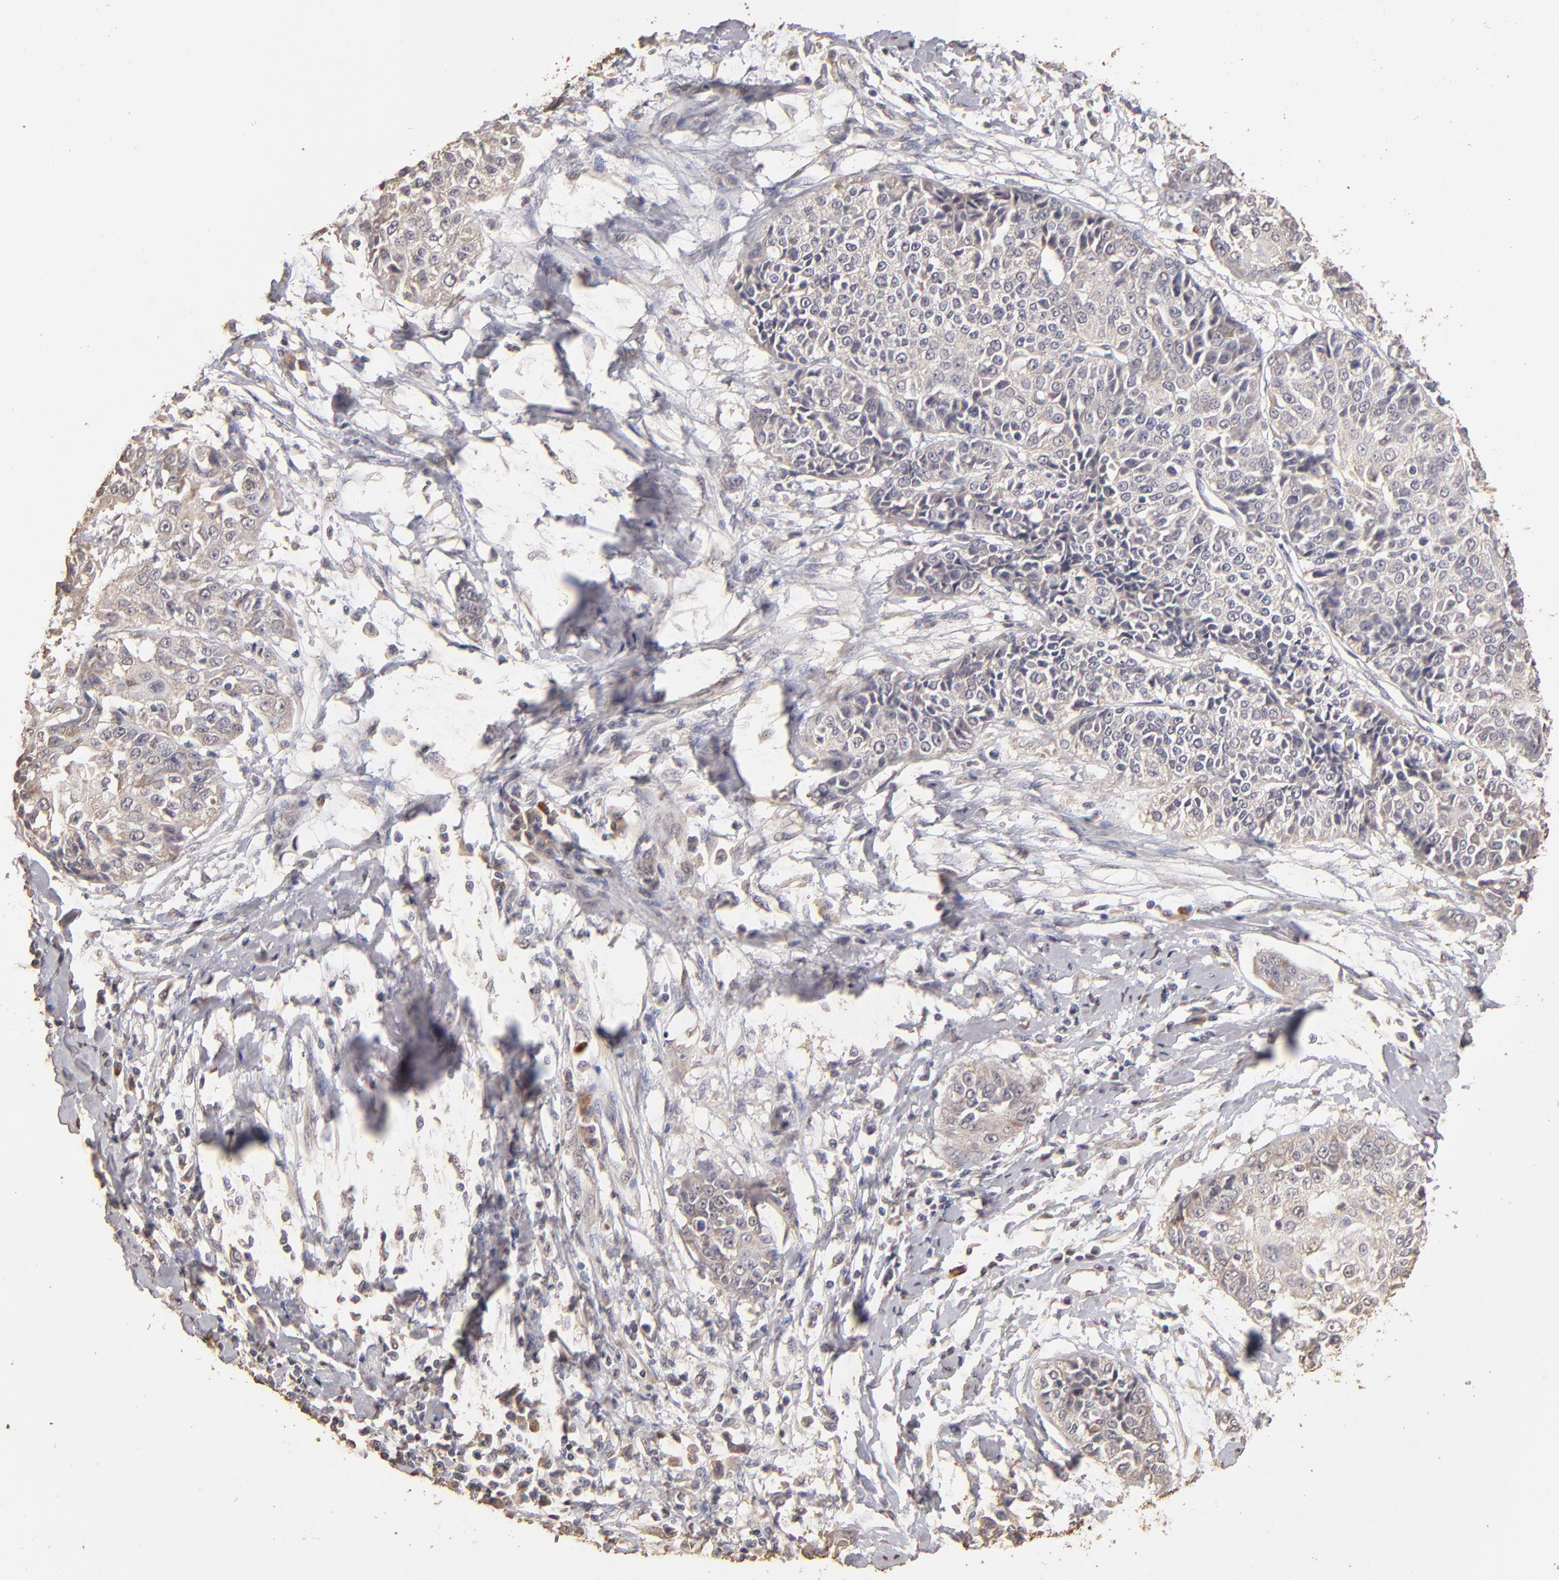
{"staining": {"intensity": "weak", "quantity": "<25%", "location": "cytoplasmic/membranous"}, "tissue": "cervical cancer", "cell_type": "Tumor cells", "image_type": "cancer", "snomed": [{"axis": "morphology", "description": "Squamous cell carcinoma, NOS"}, {"axis": "topography", "description": "Cervix"}], "caption": "This is a micrograph of IHC staining of cervical cancer, which shows no positivity in tumor cells.", "gene": "OPHN1", "patient": {"sex": "female", "age": 64}}